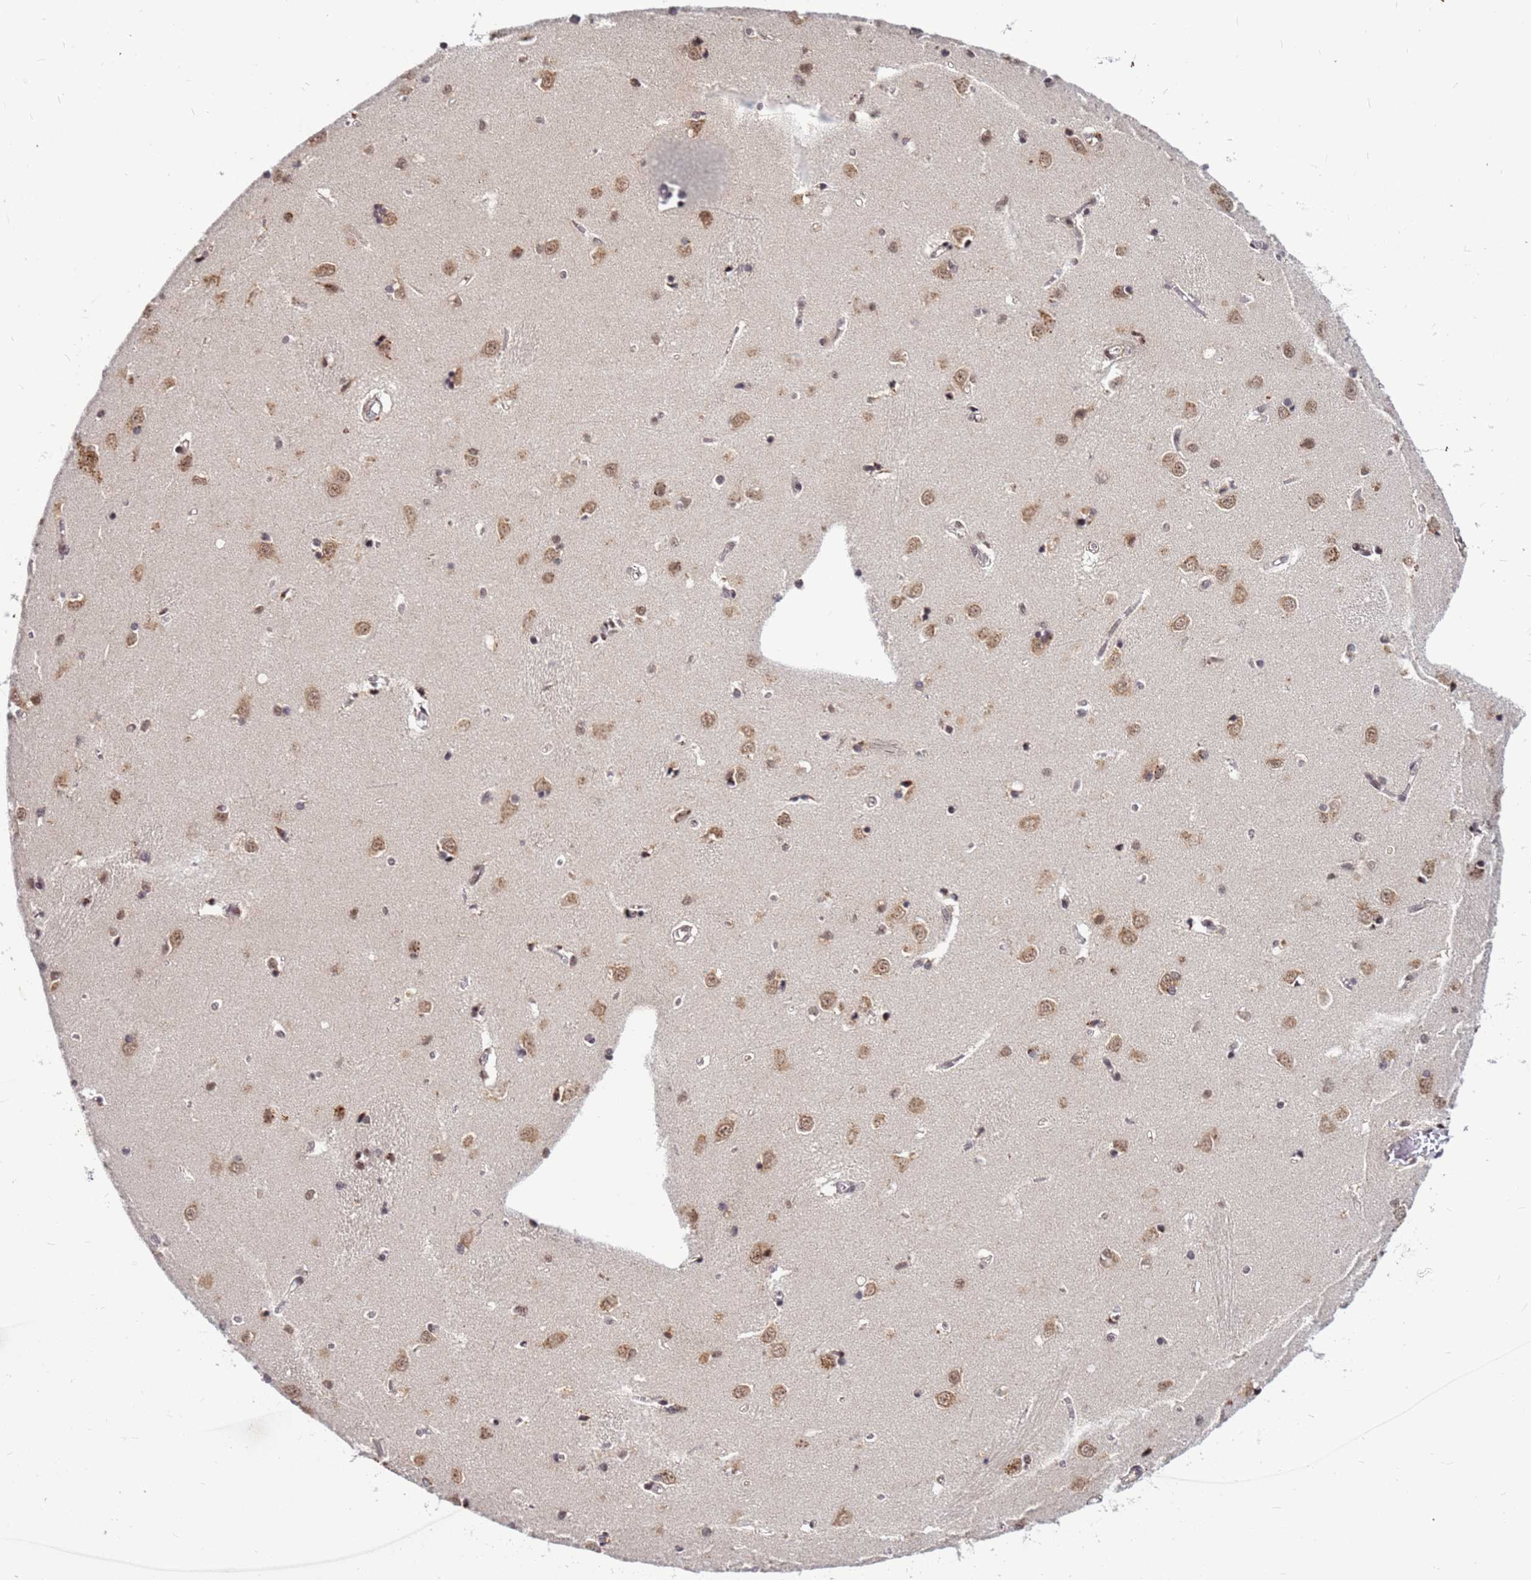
{"staining": {"intensity": "moderate", "quantity": "25%-75%", "location": "cytoplasmic/membranous,nuclear"}, "tissue": "caudate", "cell_type": "Glial cells", "image_type": "normal", "snomed": [{"axis": "morphology", "description": "Normal tissue, NOS"}, {"axis": "topography", "description": "Lateral ventricle wall"}], "caption": "This is a photomicrograph of immunohistochemistry staining of benign caudate, which shows moderate positivity in the cytoplasmic/membranous,nuclear of glial cells.", "gene": "NCBP2", "patient": {"sex": "male", "age": 37}}